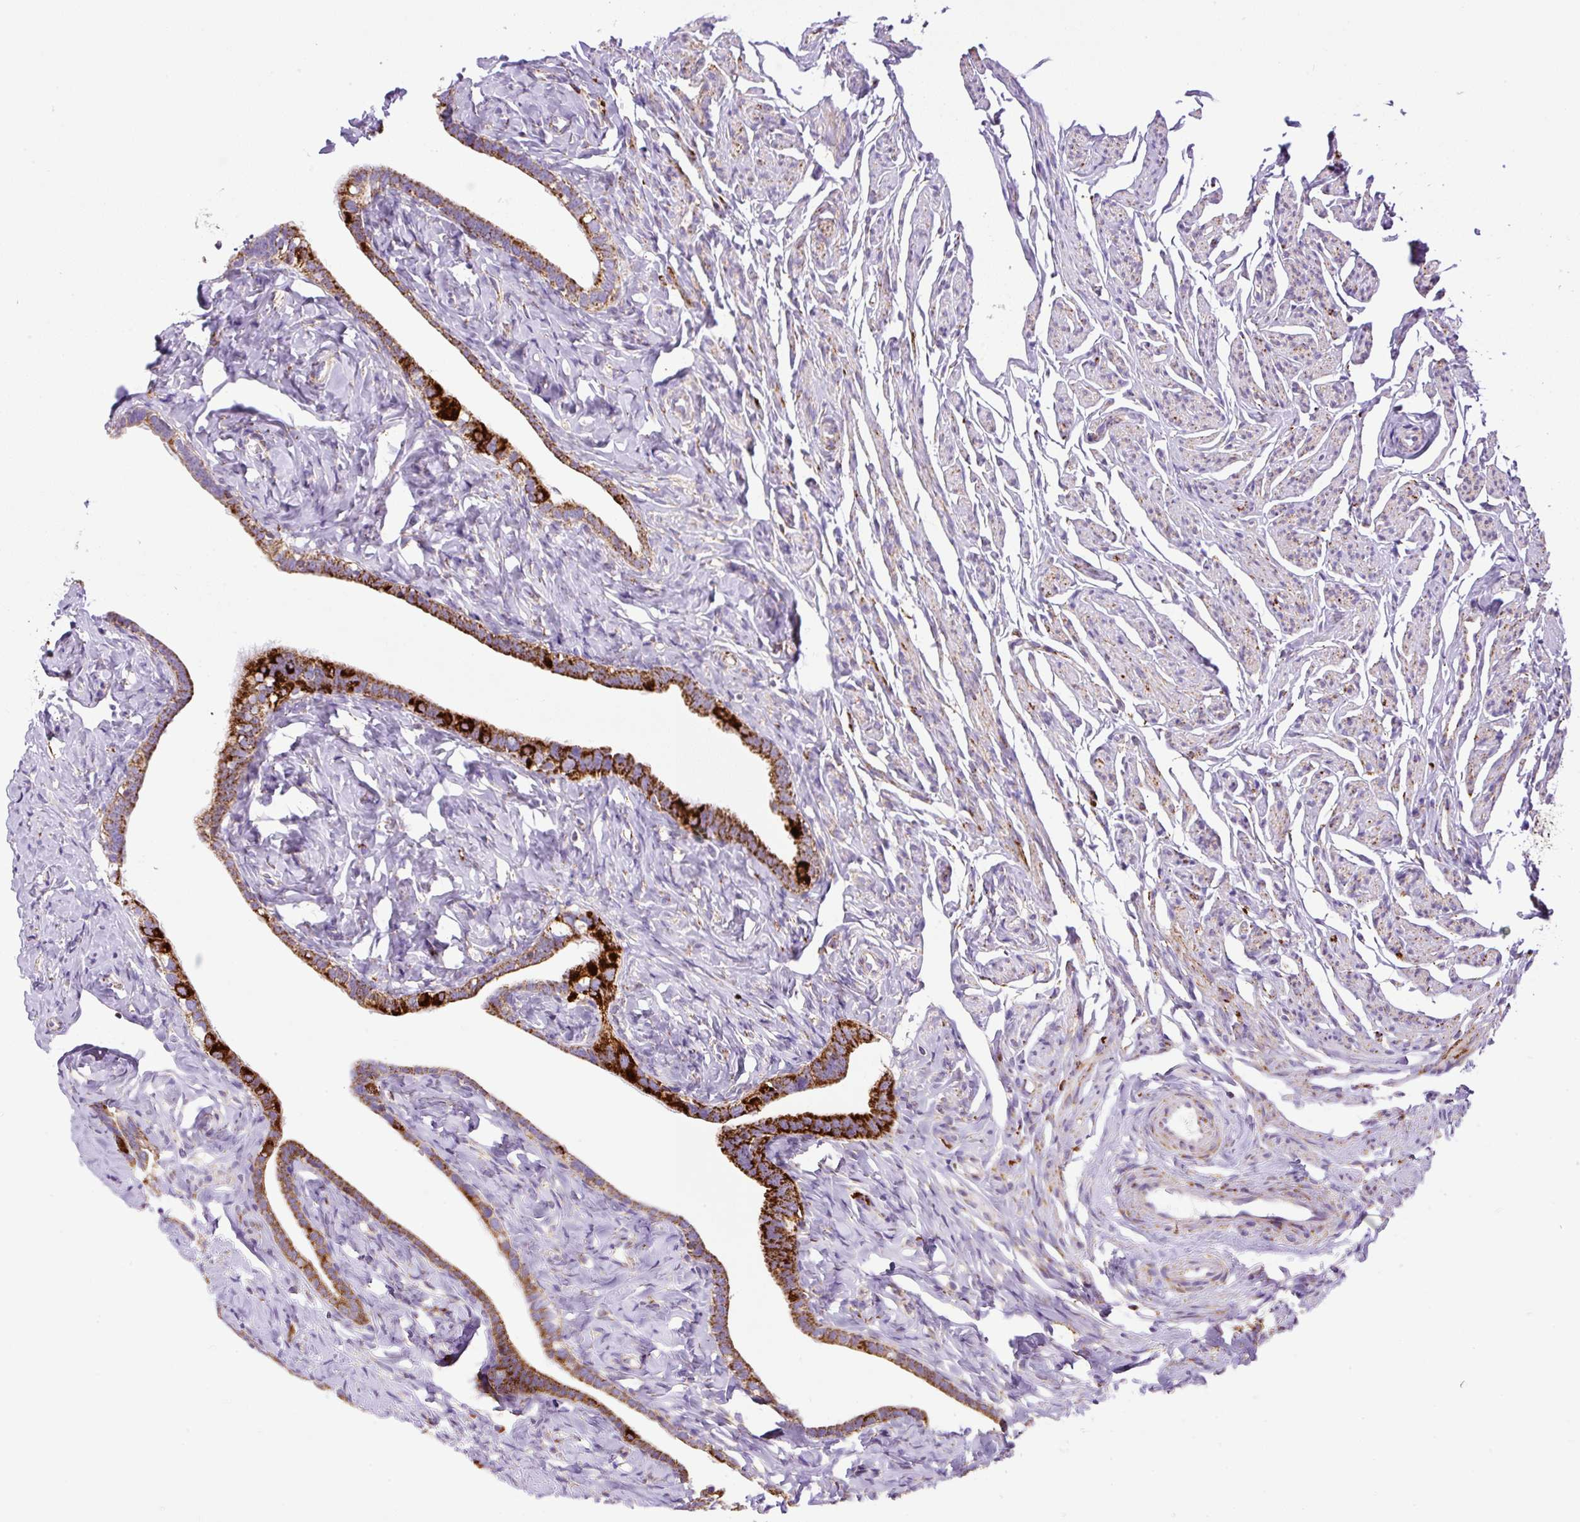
{"staining": {"intensity": "strong", "quantity": ">75%", "location": "cytoplasmic/membranous"}, "tissue": "fallopian tube", "cell_type": "Glandular cells", "image_type": "normal", "snomed": [{"axis": "morphology", "description": "Normal tissue, NOS"}, {"axis": "topography", "description": "Fallopian tube"}], "caption": "Benign fallopian tube was stained to show a protein in brown. There is high levels of strong cytoplasmic/membranous staining in approximately >75% of glandular cells.", "gene": "NF1", "patient": {"sex": "female", "age": 66}}